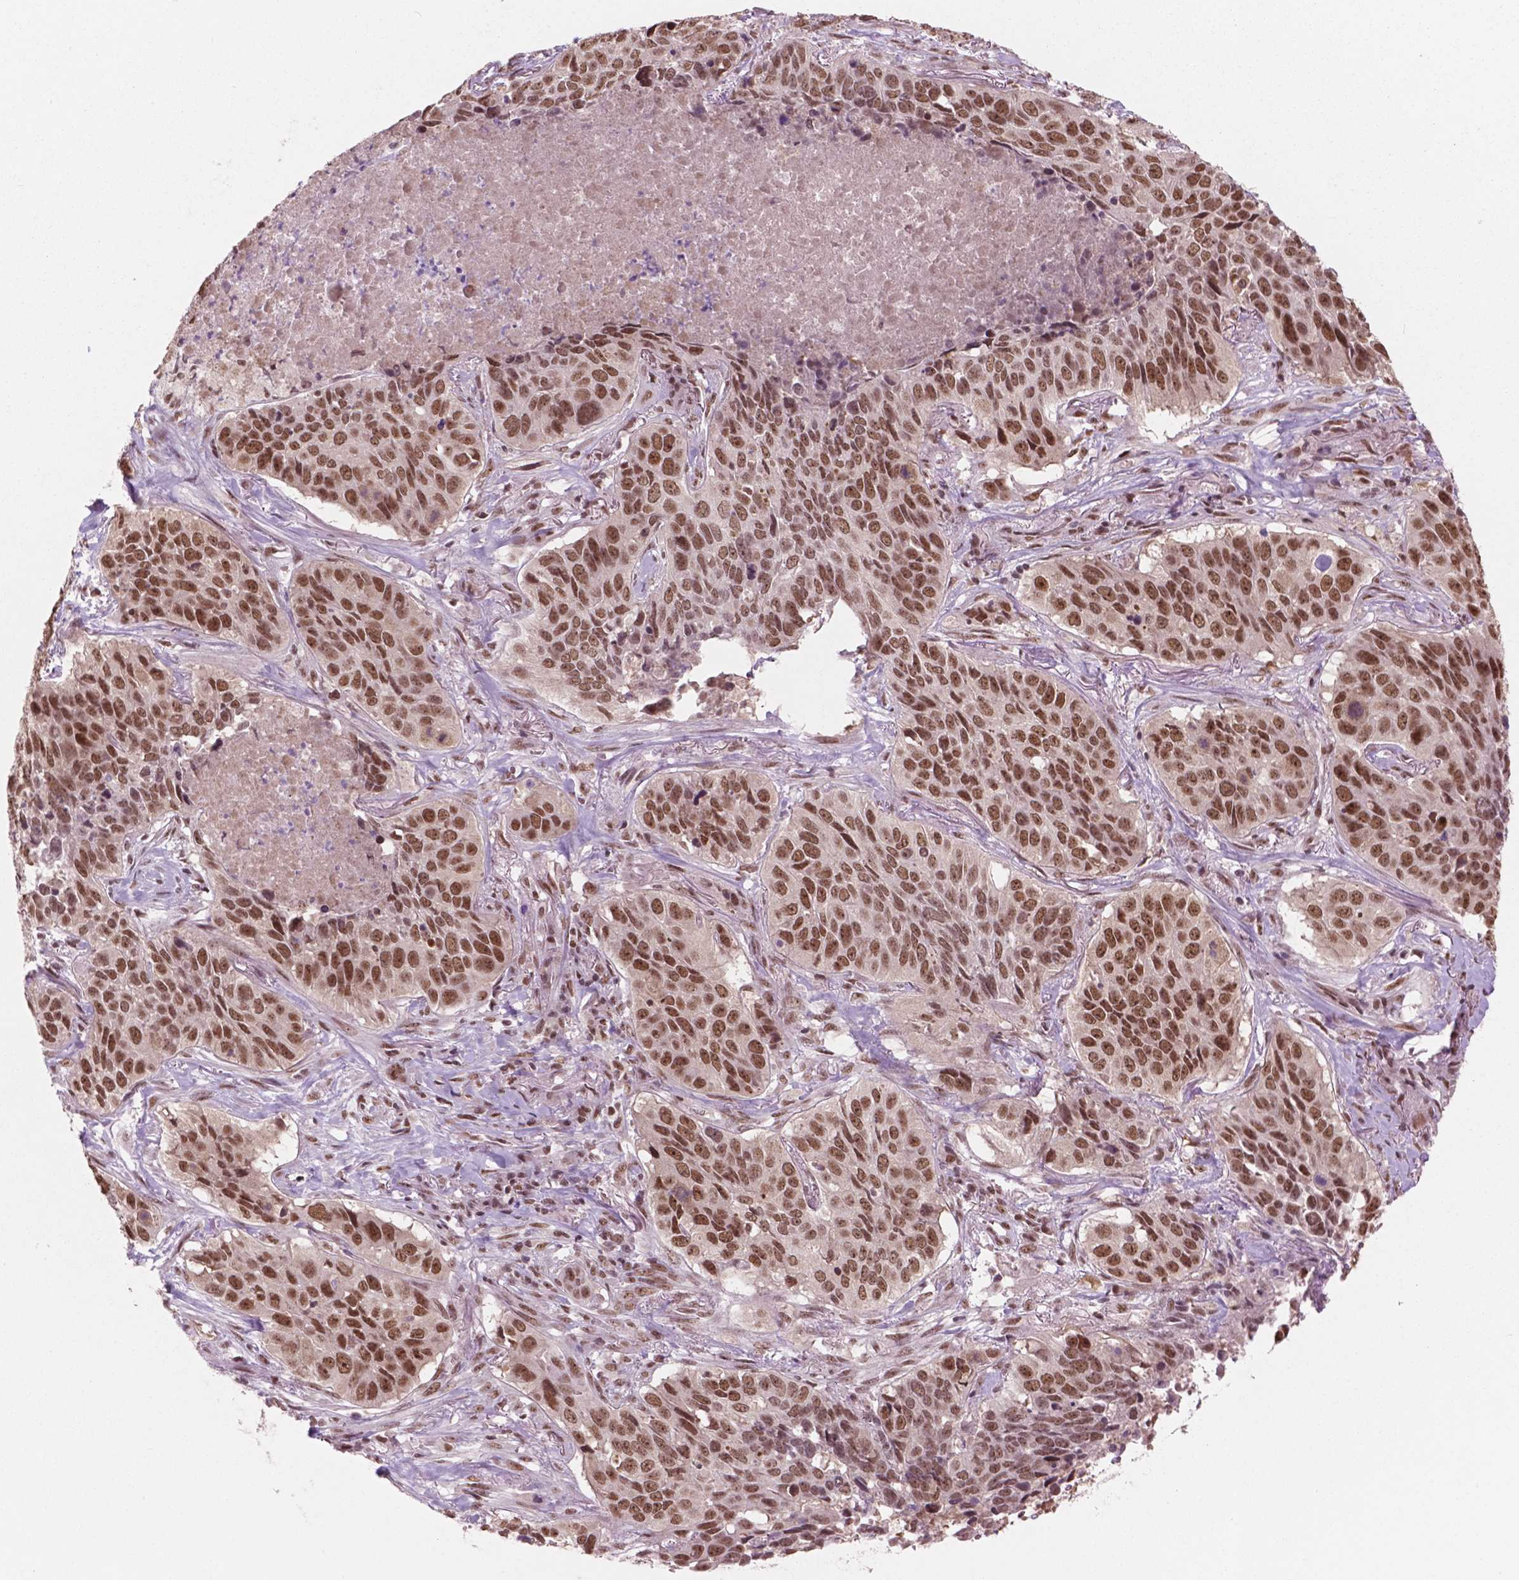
{"staining": {"intensity": "moderate", "quantity": ">75%", "location": "nuclear"}, "tissue": "lung cancer", "cell_type": "Tumor cells", "image_type": "cancer", "snomed": [{"axis": "morphology", "description": "Normal tissue, NOS"}, {"axis": "morphology", "description": "Squamous cell carcinoma, NOS"}, {"axis": "topography", "description": "Bronchus"}, {"axis": "topography", "description": "Lung"}], "caption": "IHC (DAB) staining of human lung cancer (squamous cell carcinoma) shows moderate nuclear protein staining in approximately >75% of tumor cells.", "gene": "POLR2E", "patient": {"sex": "male", "age": 64}}